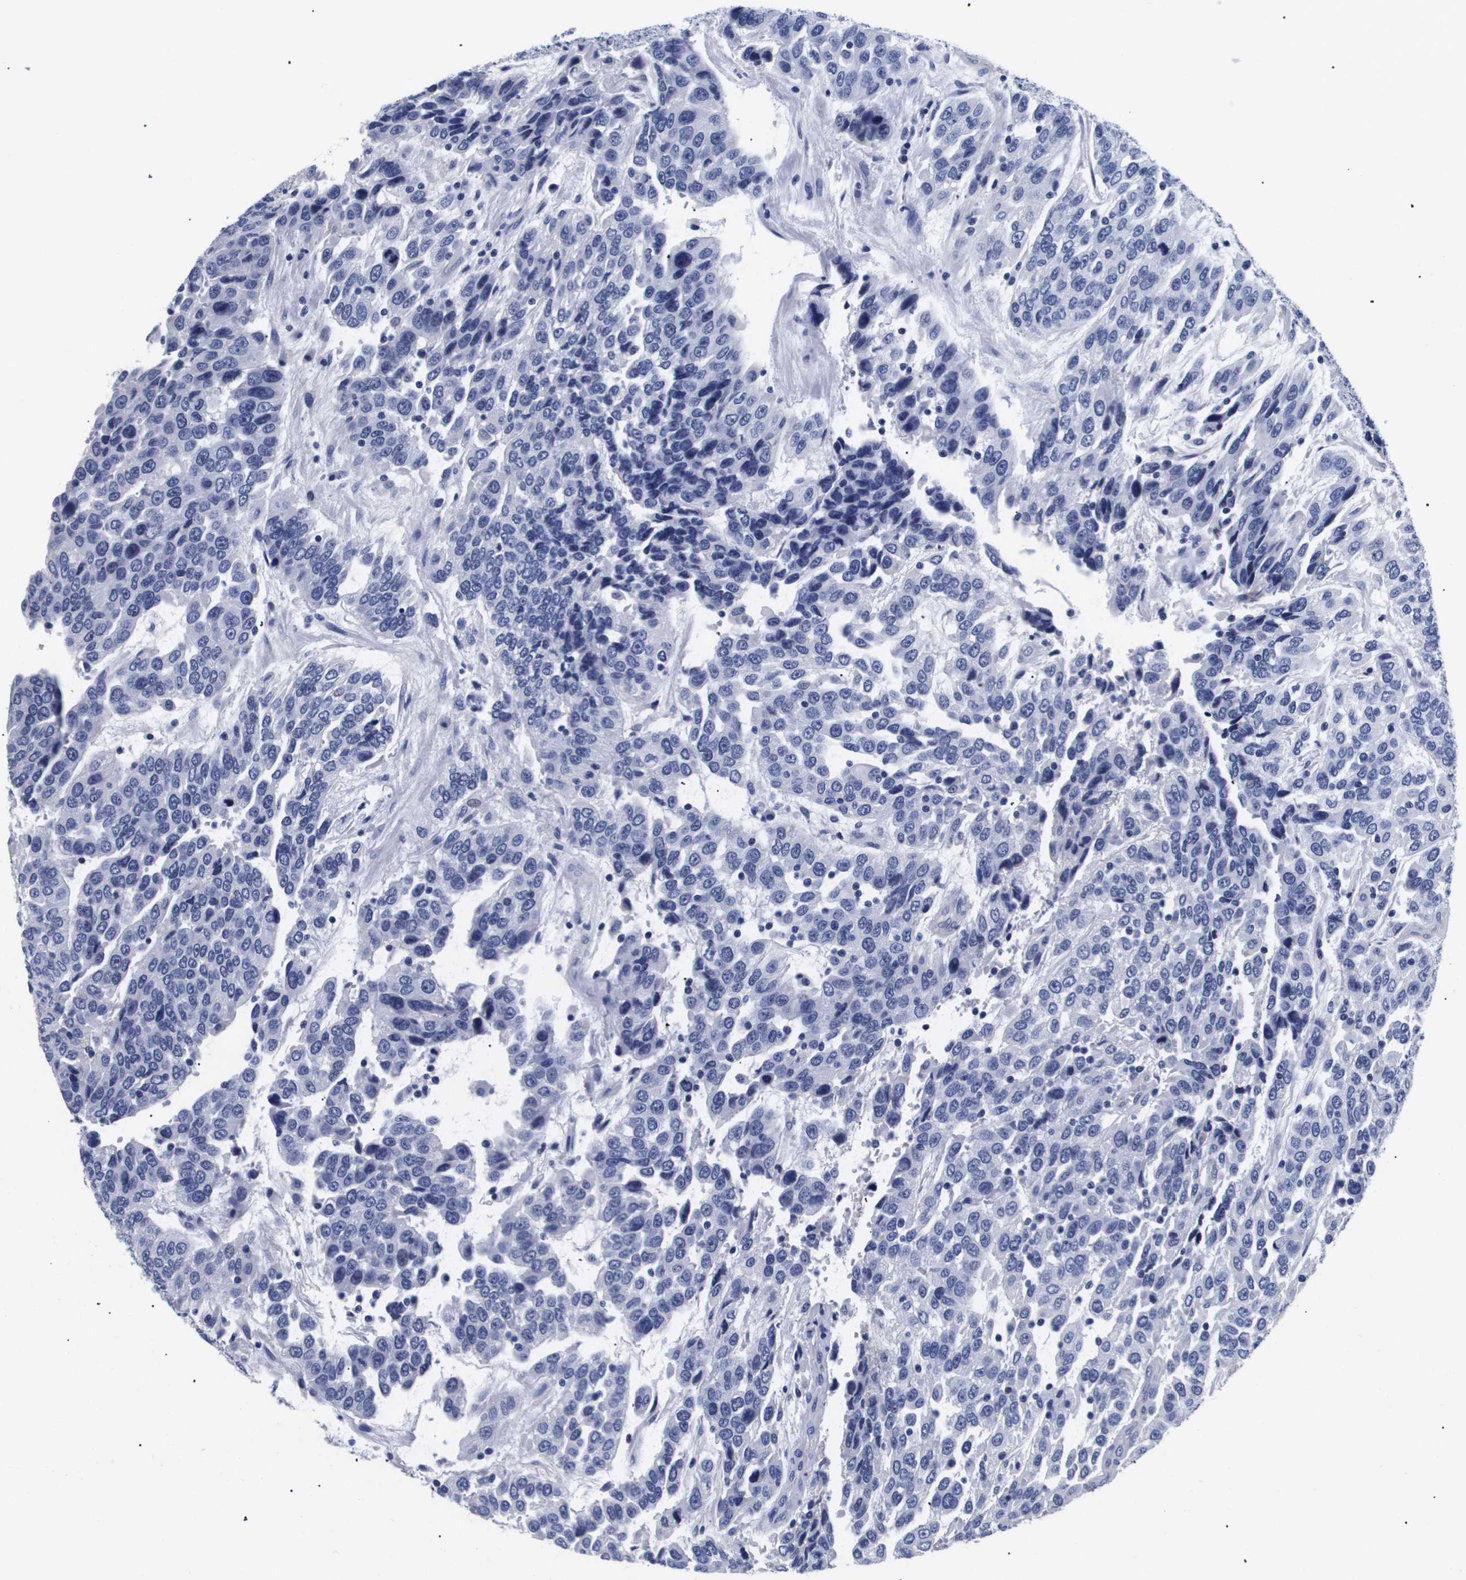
{"staining": {"intensity": "negative", "quantity": "none", "location": "none"}, "tissue": "urothelial cancer", "cell_type": "Tumor cells", "image_type": "cancer", "snomed": [{"axis": "morphology", "description": "Urothelial carcinoma, High grade"}, {"axis": "topography", "description": "Urinary bladder"}], "caption": "An image of urothelial cancer stained for a protein displays no brown staining in tumor cells.", "gene": "ATP6V0A4", "patient": {"sex": "female", "age": 80}}